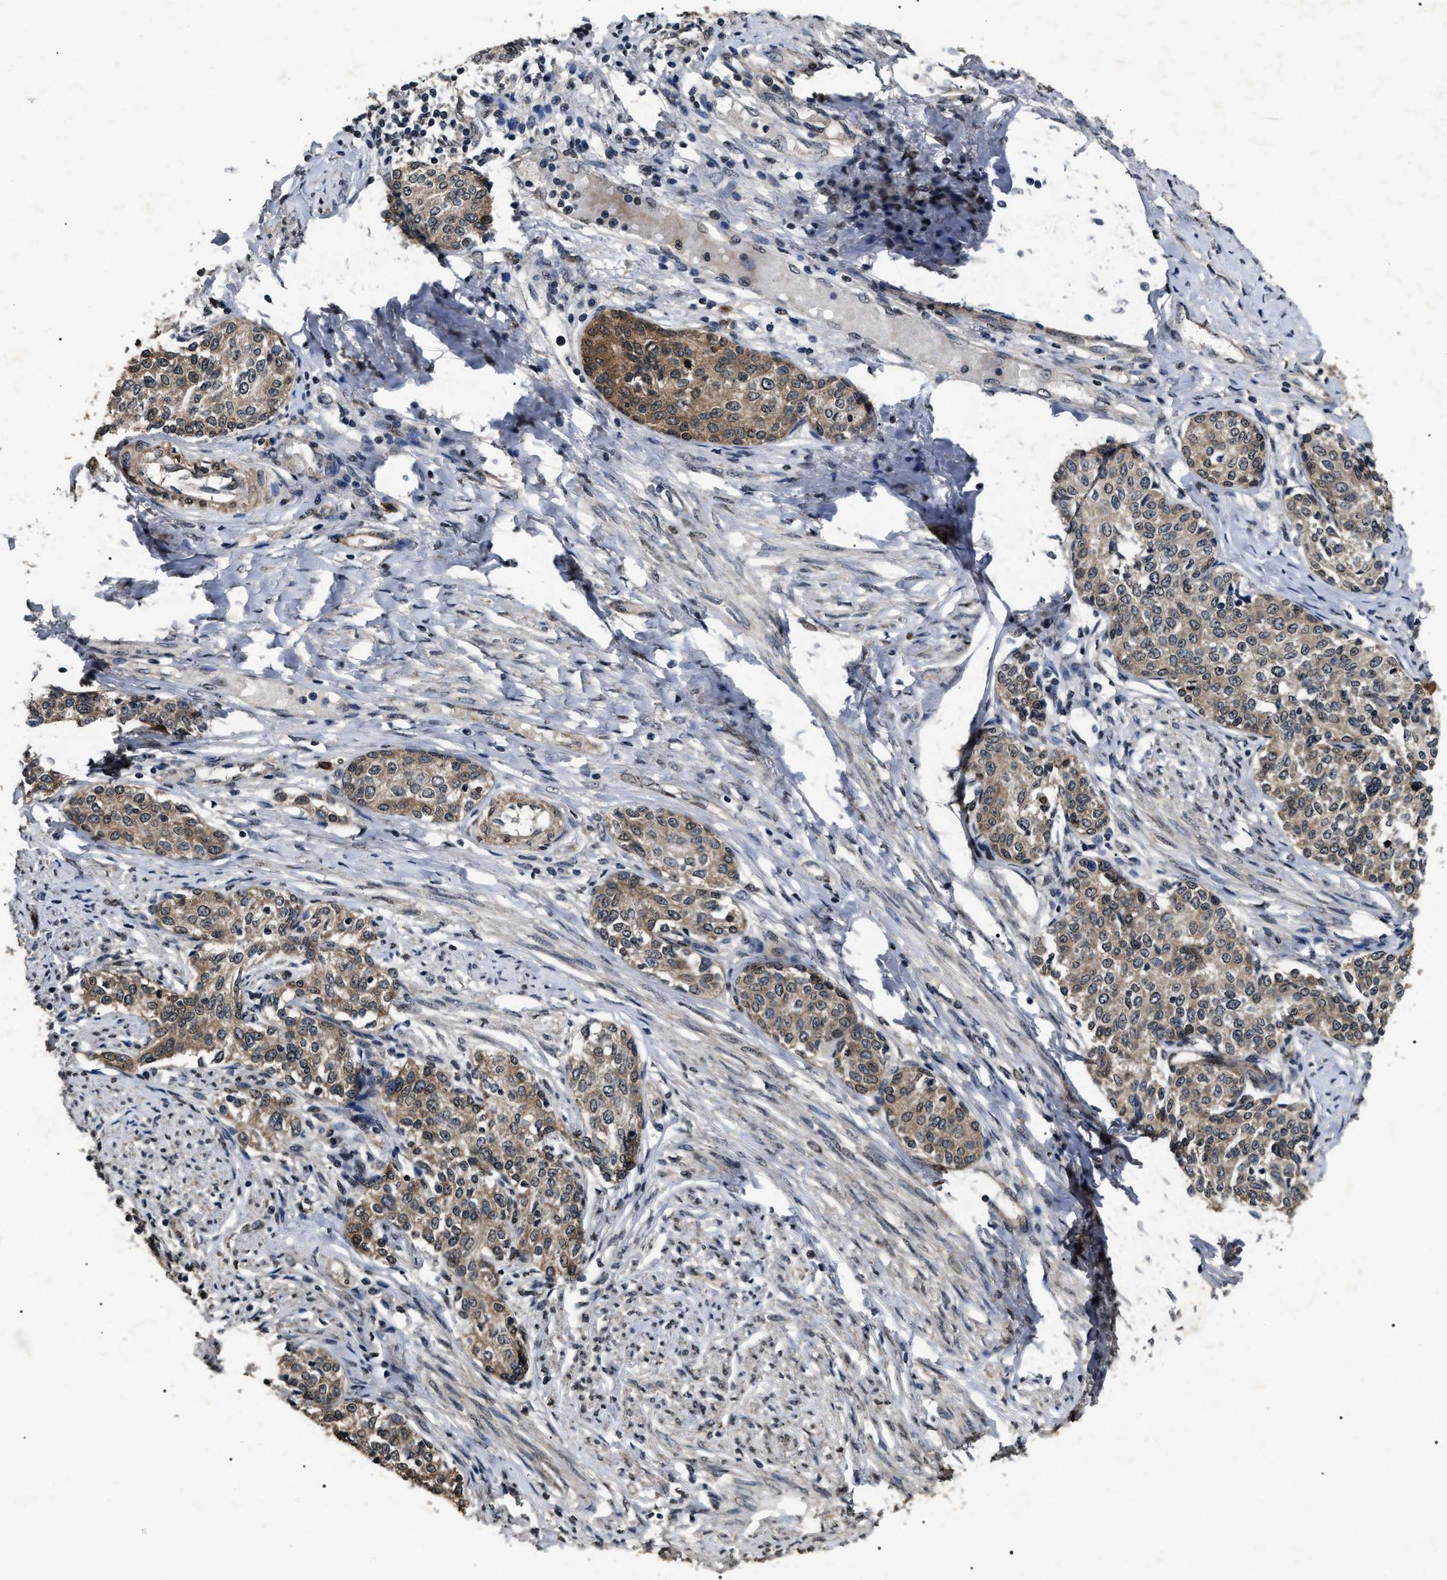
{"staining": {"intensity": "moderate", "quantity": ">75%", "location": "cytoplasmic/membranous"}, "tissue": "cervical cancer", "cell_type": "Tumor cells", "image_type": "cancer", "snomed": [{"axis": "morphology", "description": "Squamous cell carcinoma, NOS"}, {"axis": "morphology", "description": "Adenocarcinoma, NOS"}, {"axis": "topography", "description": "Cervix"}], "caption": "DAB (3,3'-diaminobenzidine) immunohistochemical staining of human squamous cell carcinoma (cervical) displays moderate cytoplasmic/membranous protein expression in about >75% of tumor cells. The staining was performed using DAB (3,3'-diaminobenzidine) to visualize the protein expression in brown, while the nuclei were stained in blue with hematoxylin (Magnification: 20x).", "gene": "ANP32E", "patient": {"sex": "female", "age": 52}}